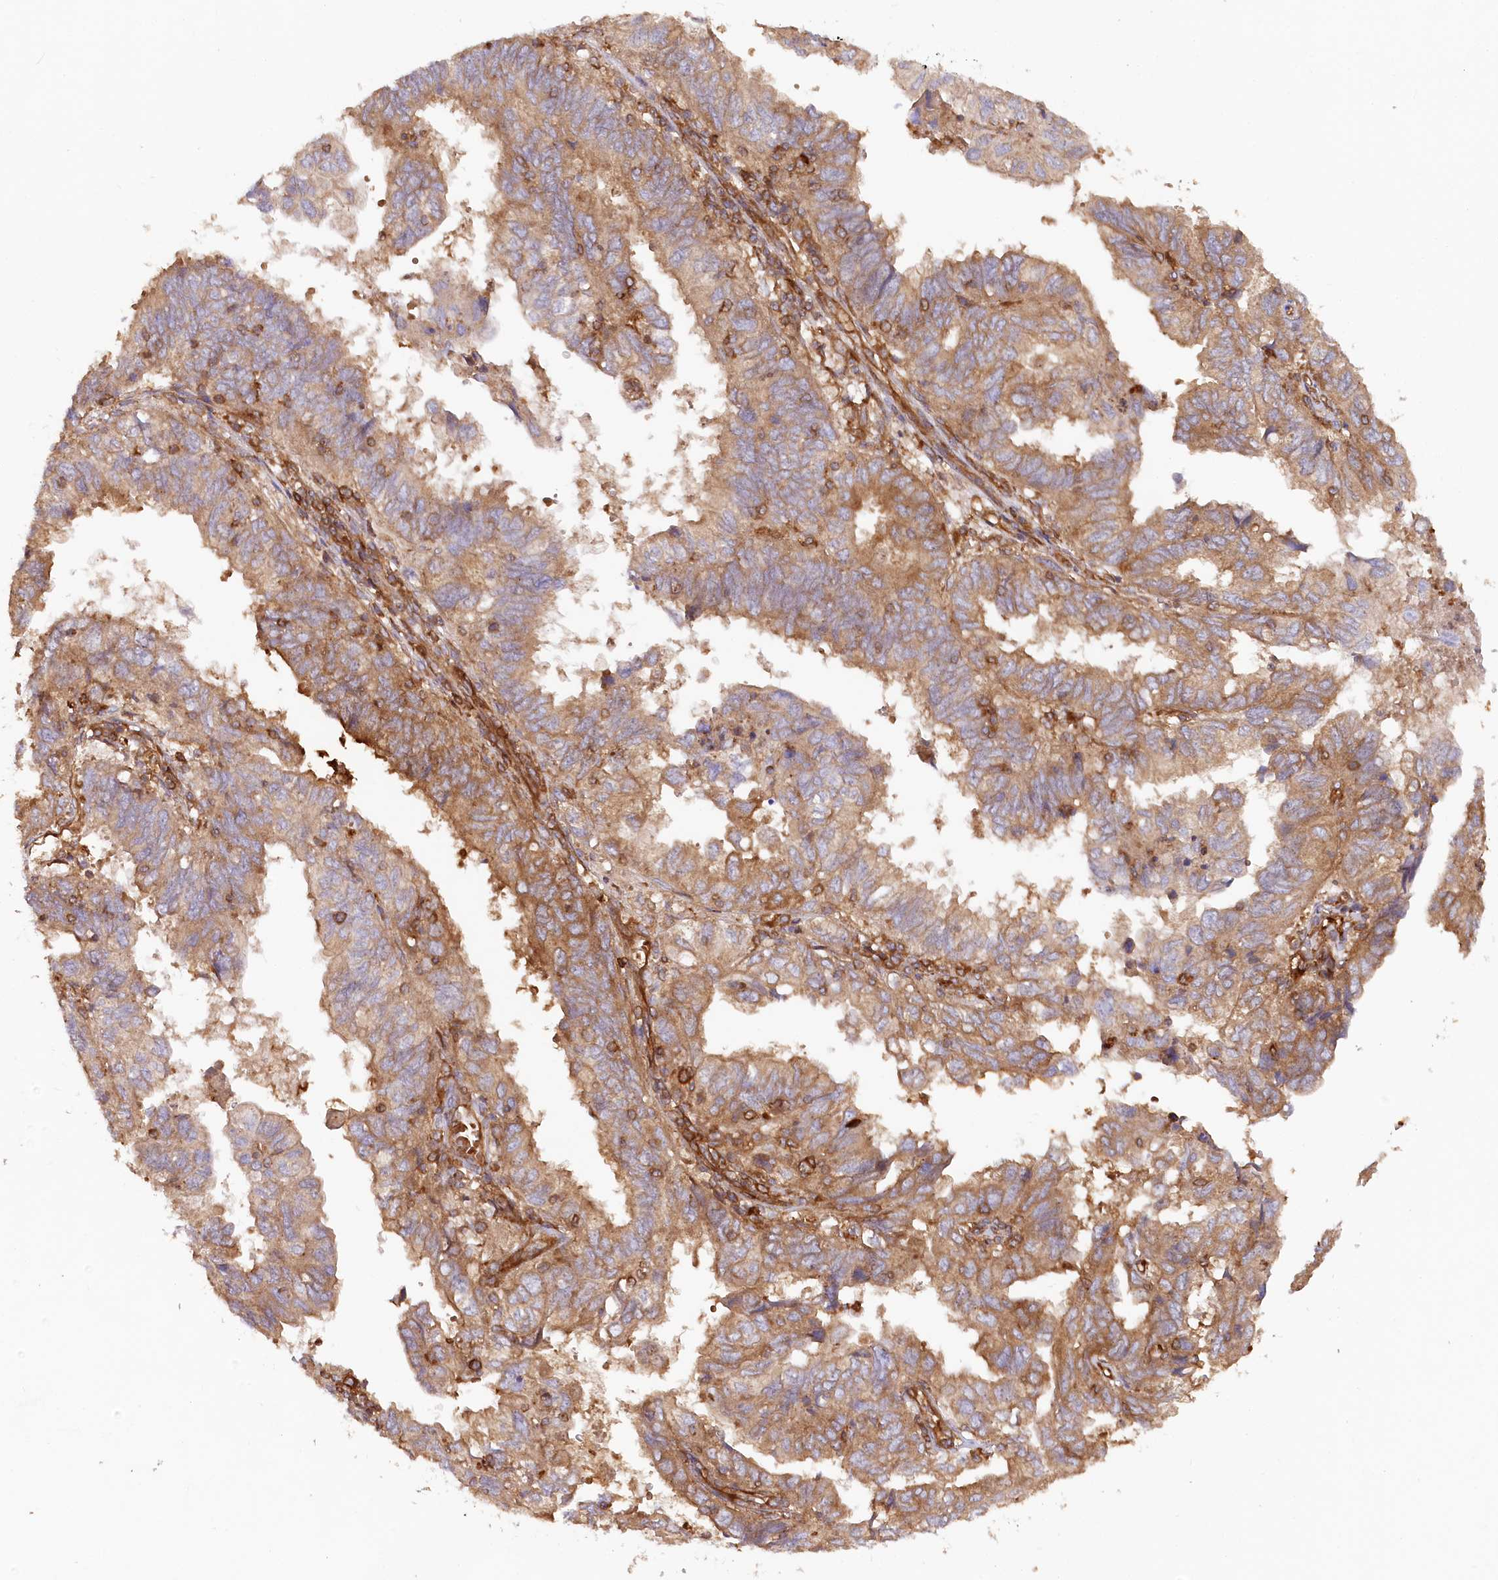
{"staining": {"intensity": "moderate", "quantity": ">75%", "location": "cytoplasmic/membranous"}, "tissue": "endometrial cancer", "cell_type": "Tumor cells", "image_type": "cancer", "snomed": [{"axis": "morphology", "description": "Adenocarcinoma, NOS"}, {"axis": "topography", "description": "Uterus"}], "caption": "Protein expression by IHC demonstrates moderate cytoplasmic/membranous expression in about >75% of tumor cells in endometrial cancer (adenocarcinoma).", "gene": "PAIP2", "patient": {"sex": "female", "age": 77}}